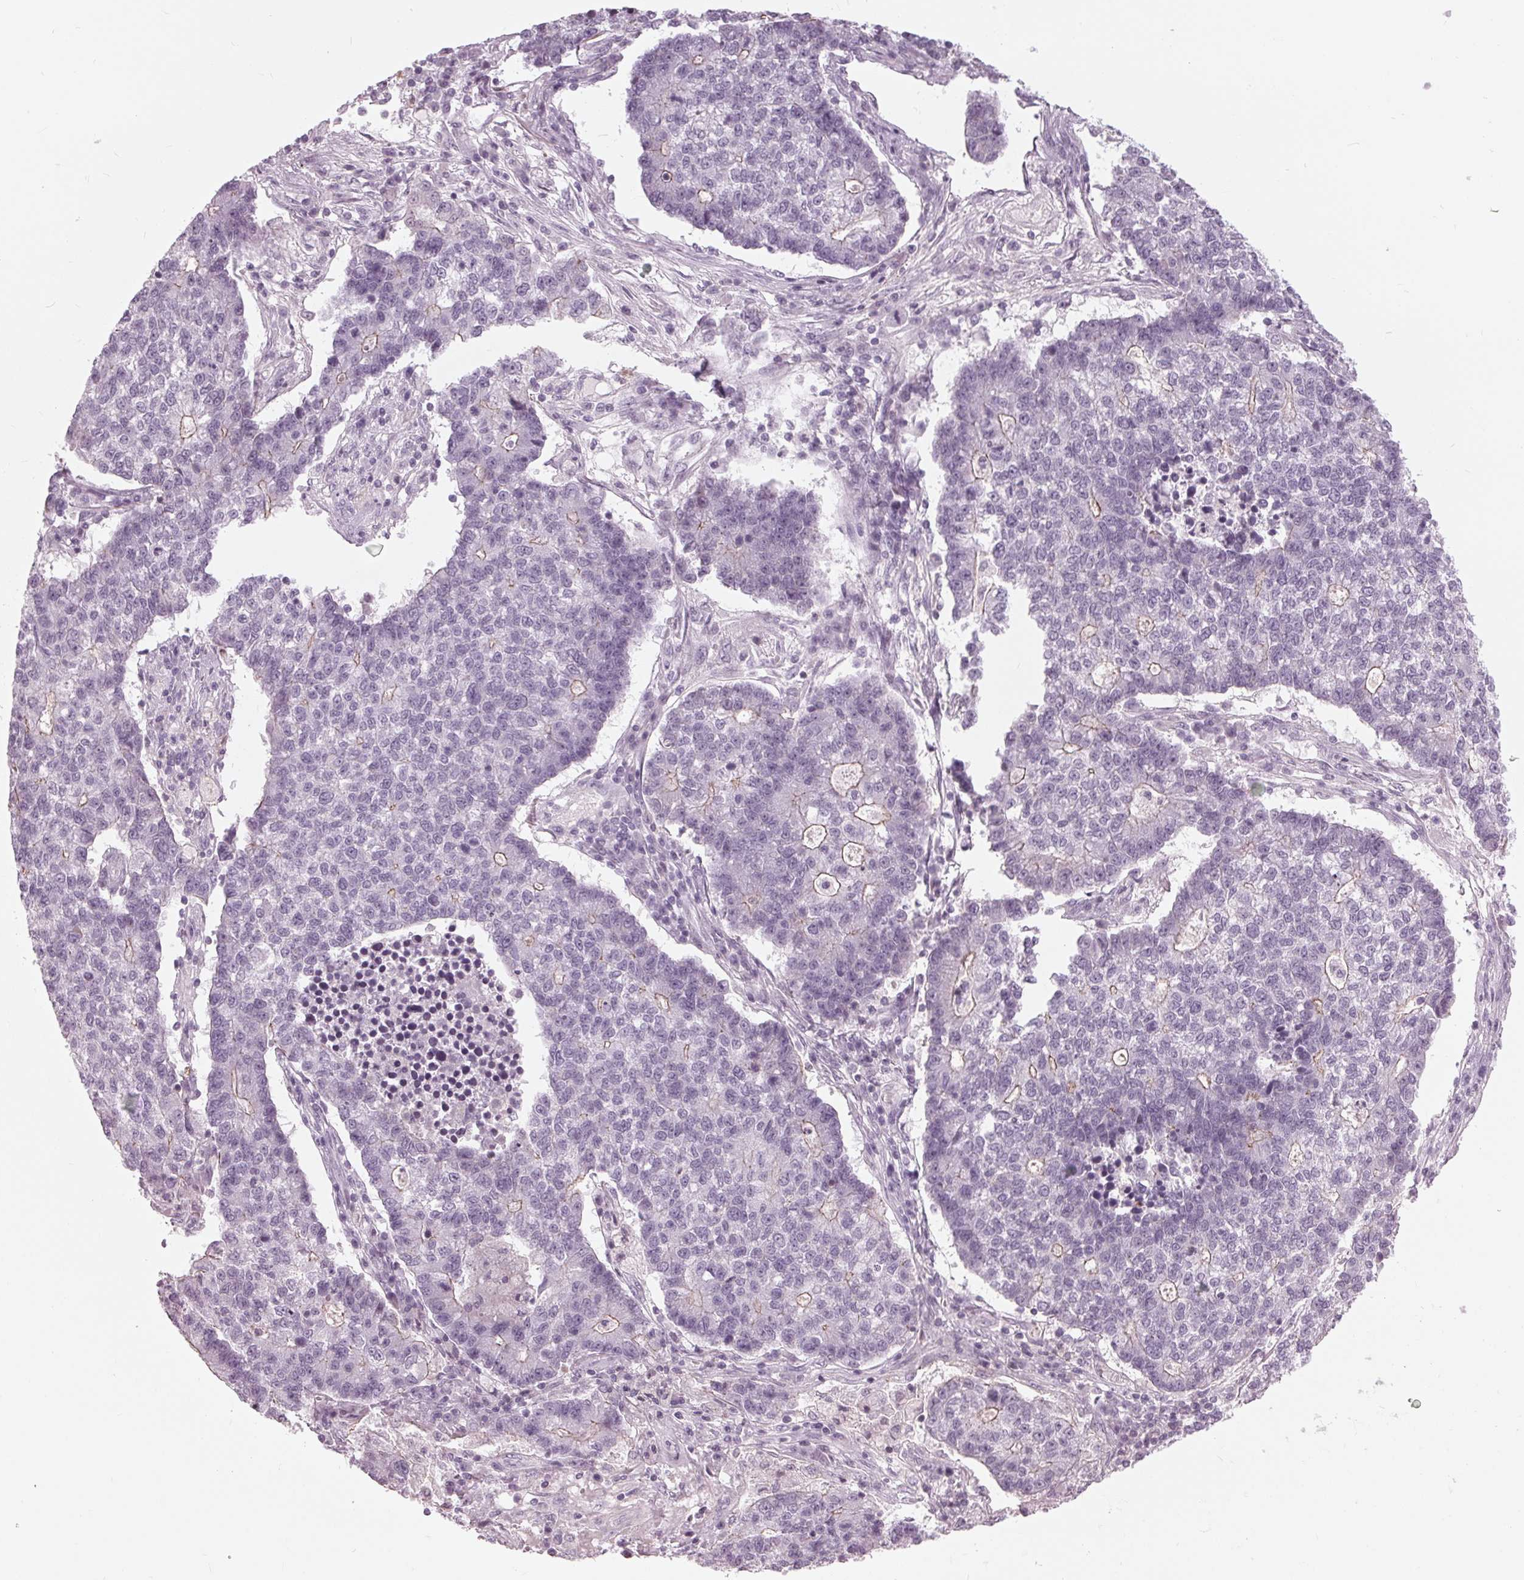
{"staining": {"intensity": "moderate", "quantity": "<25%", "location": "cytoplasmic/membranous"}, "tissue": "lung cancer", "cell_type": "Tumor cells", "image_type": "cancer", "snomed": [{"axis": "morphology", "description": "Adenocarcinoma, NOS"}, {"axis": "topography", "description": "Lung"}], "caption": "IHC (DAB) staining of adenocarcinoma (lung) demonstrates moderate cytoplasmic/membranous protein expression in approximately <25% of tumor cells. The protein is shown in brown color, while the nuclei are stained blue.", "gene": "SLC9A4", "patient": {"sex": "male", "age": 57}}